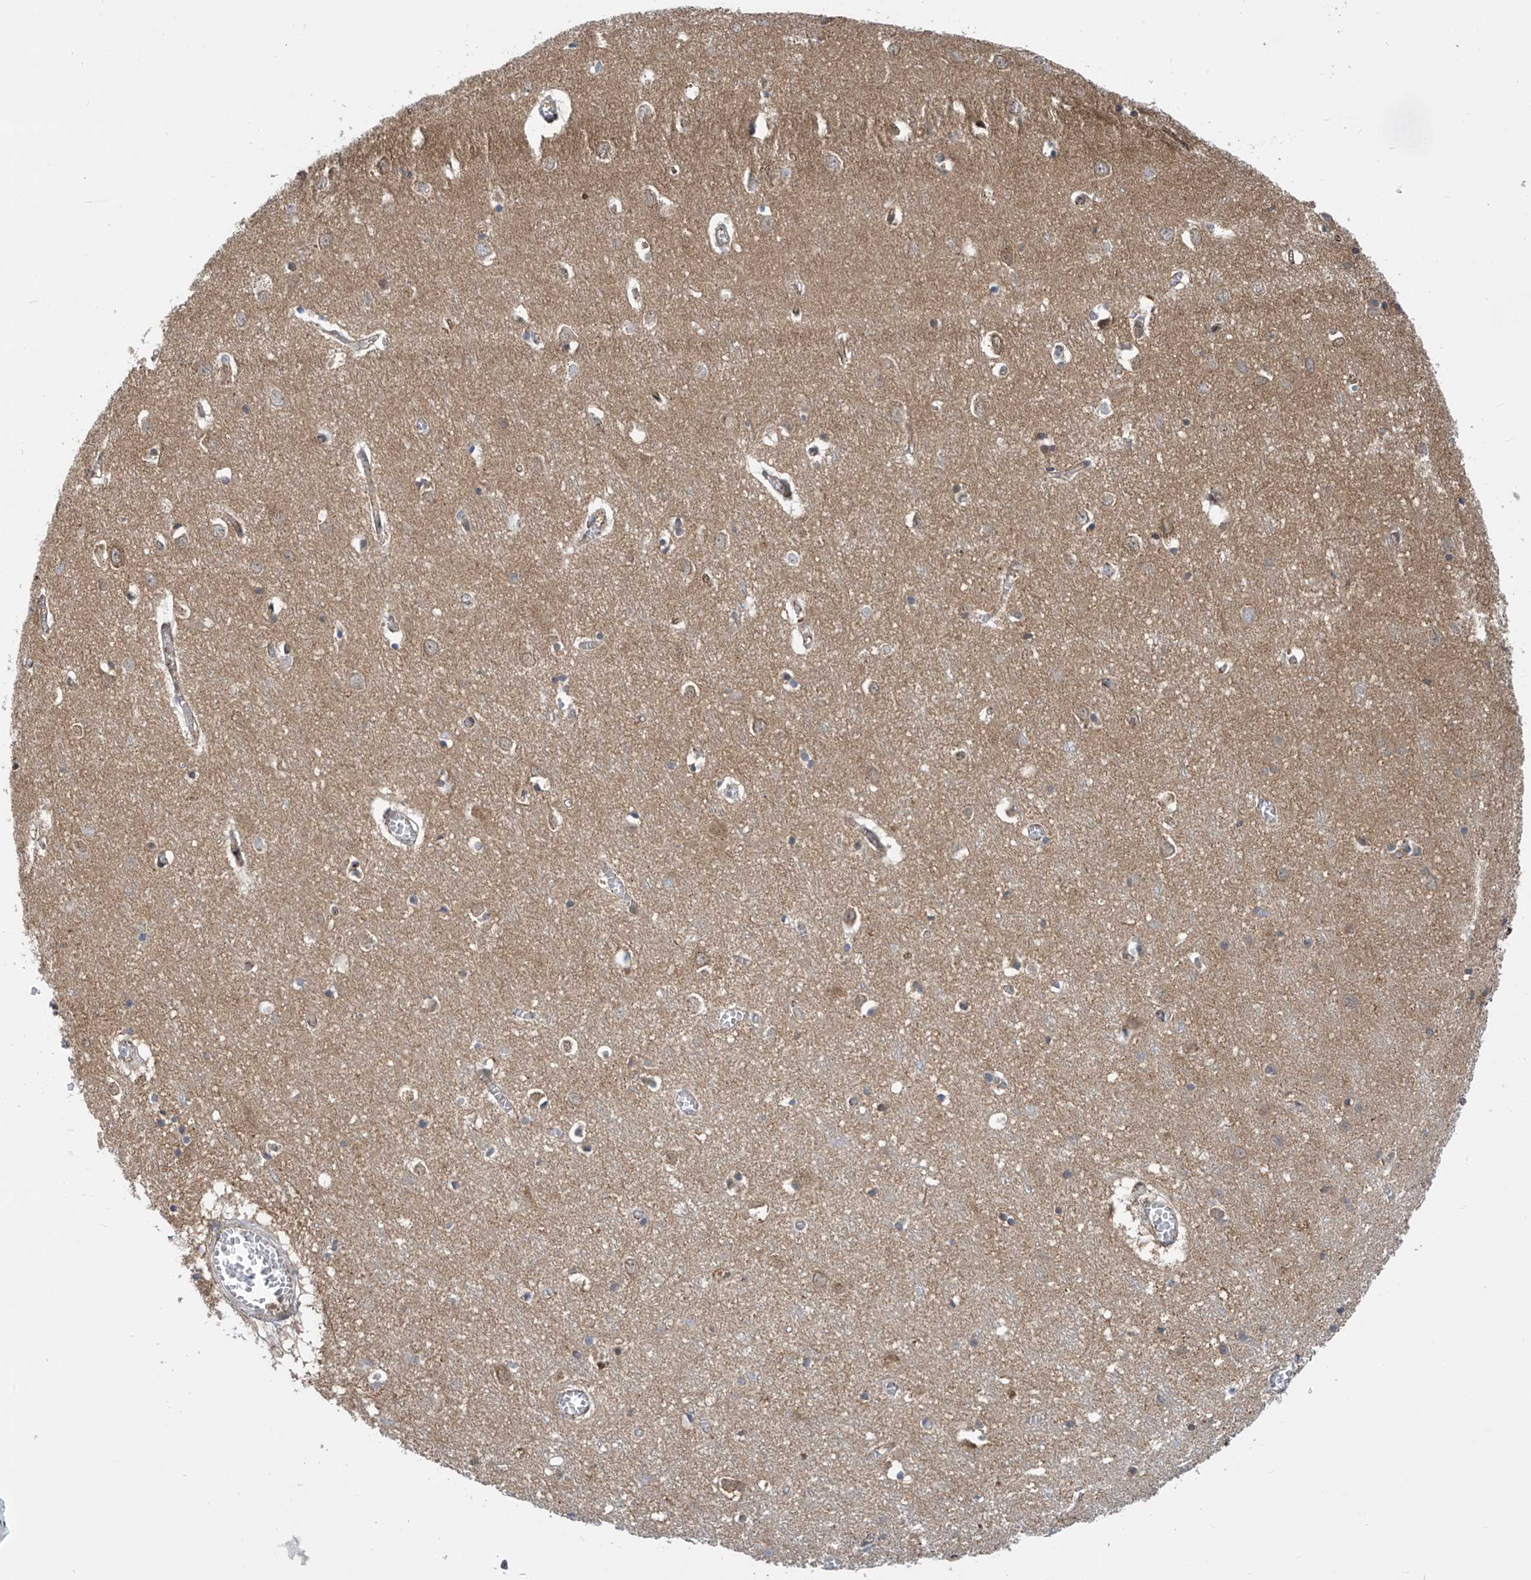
{"staining": {"intensity": "weak", "quantity": "25%-75%", "location": "cytoplasmic/membranous"}, "tissue": "cerebral cortex", "cell_type": "Endothelial cells", "image_type": "normal", "snomed": [{"axis": "morphology", "description": "Normal tissue, NOS"}, {"axis": "topography", "description": "Cerebral cortex"}], "caption": "Immunohistochemistry staining of benign cerebral cortex, which demonstrates low levels of weak cytoplasmic/membranous staining in approximately 25%-75% of endothelial cells indicating weak cytoplasmic/membranous protein expression. The staining was performed using DAB (brown) for protein detection and nuclei were counterstained in hematoxylin (blue).", "gene": "LAGE3", "patient": {"sex": "female", "age": 64}}